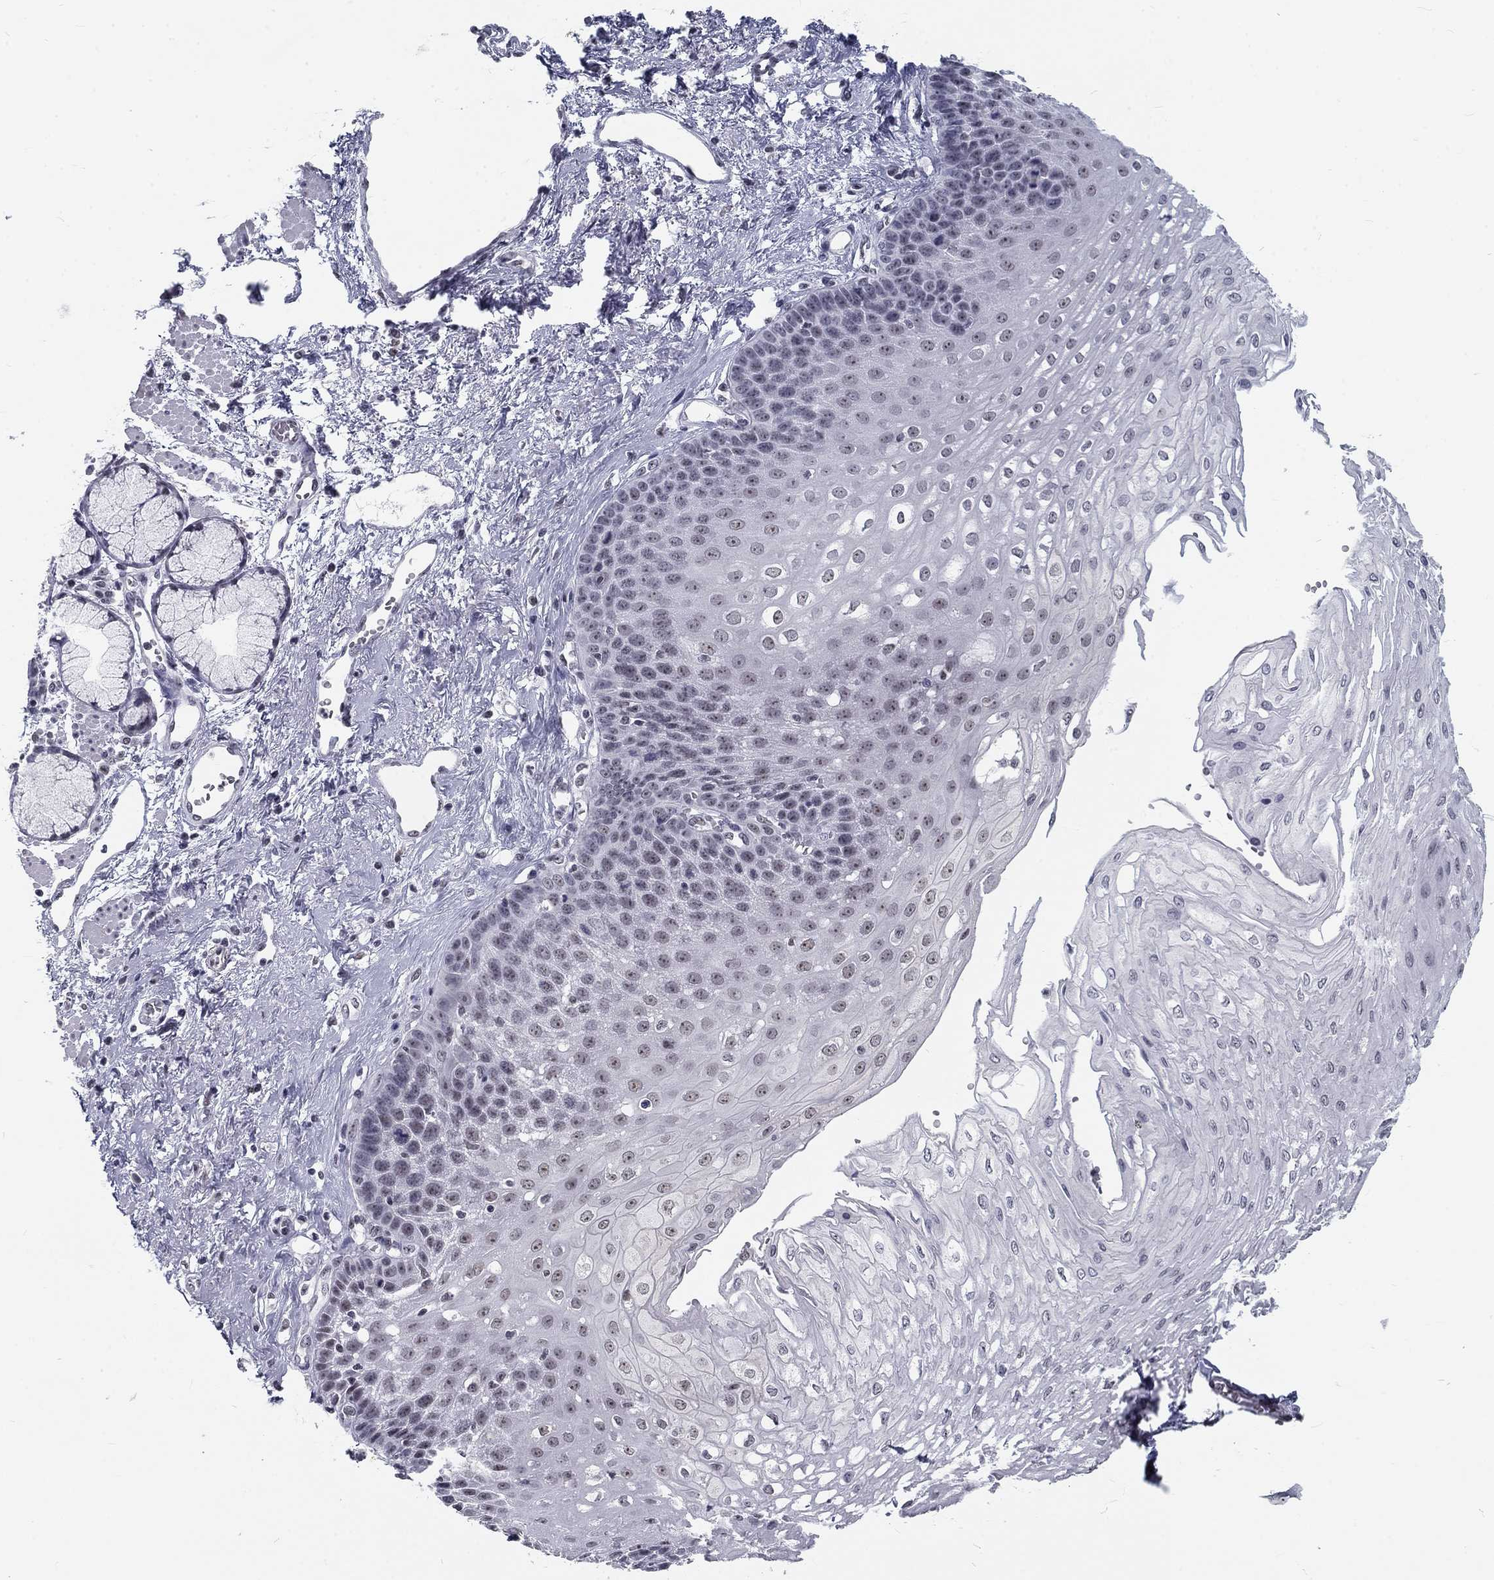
{"staining": {"intensity": "negative", "quantity": "none", "location": "none"}, "tissue": "esophagus", "cell_type": "Squamous epithelial cells", "image_type": "normal", "snomed": [{"axis": "morphology", "description": "Normal tissue, NOS"}, {"axis": "topography", "description": "Esophagus"}], "caption": "Image shows no significant protein expression in squamous epithelial cells of benign esophagus.", "gene": "SNORC", "patient": {"sex": "female", "age": 62}}